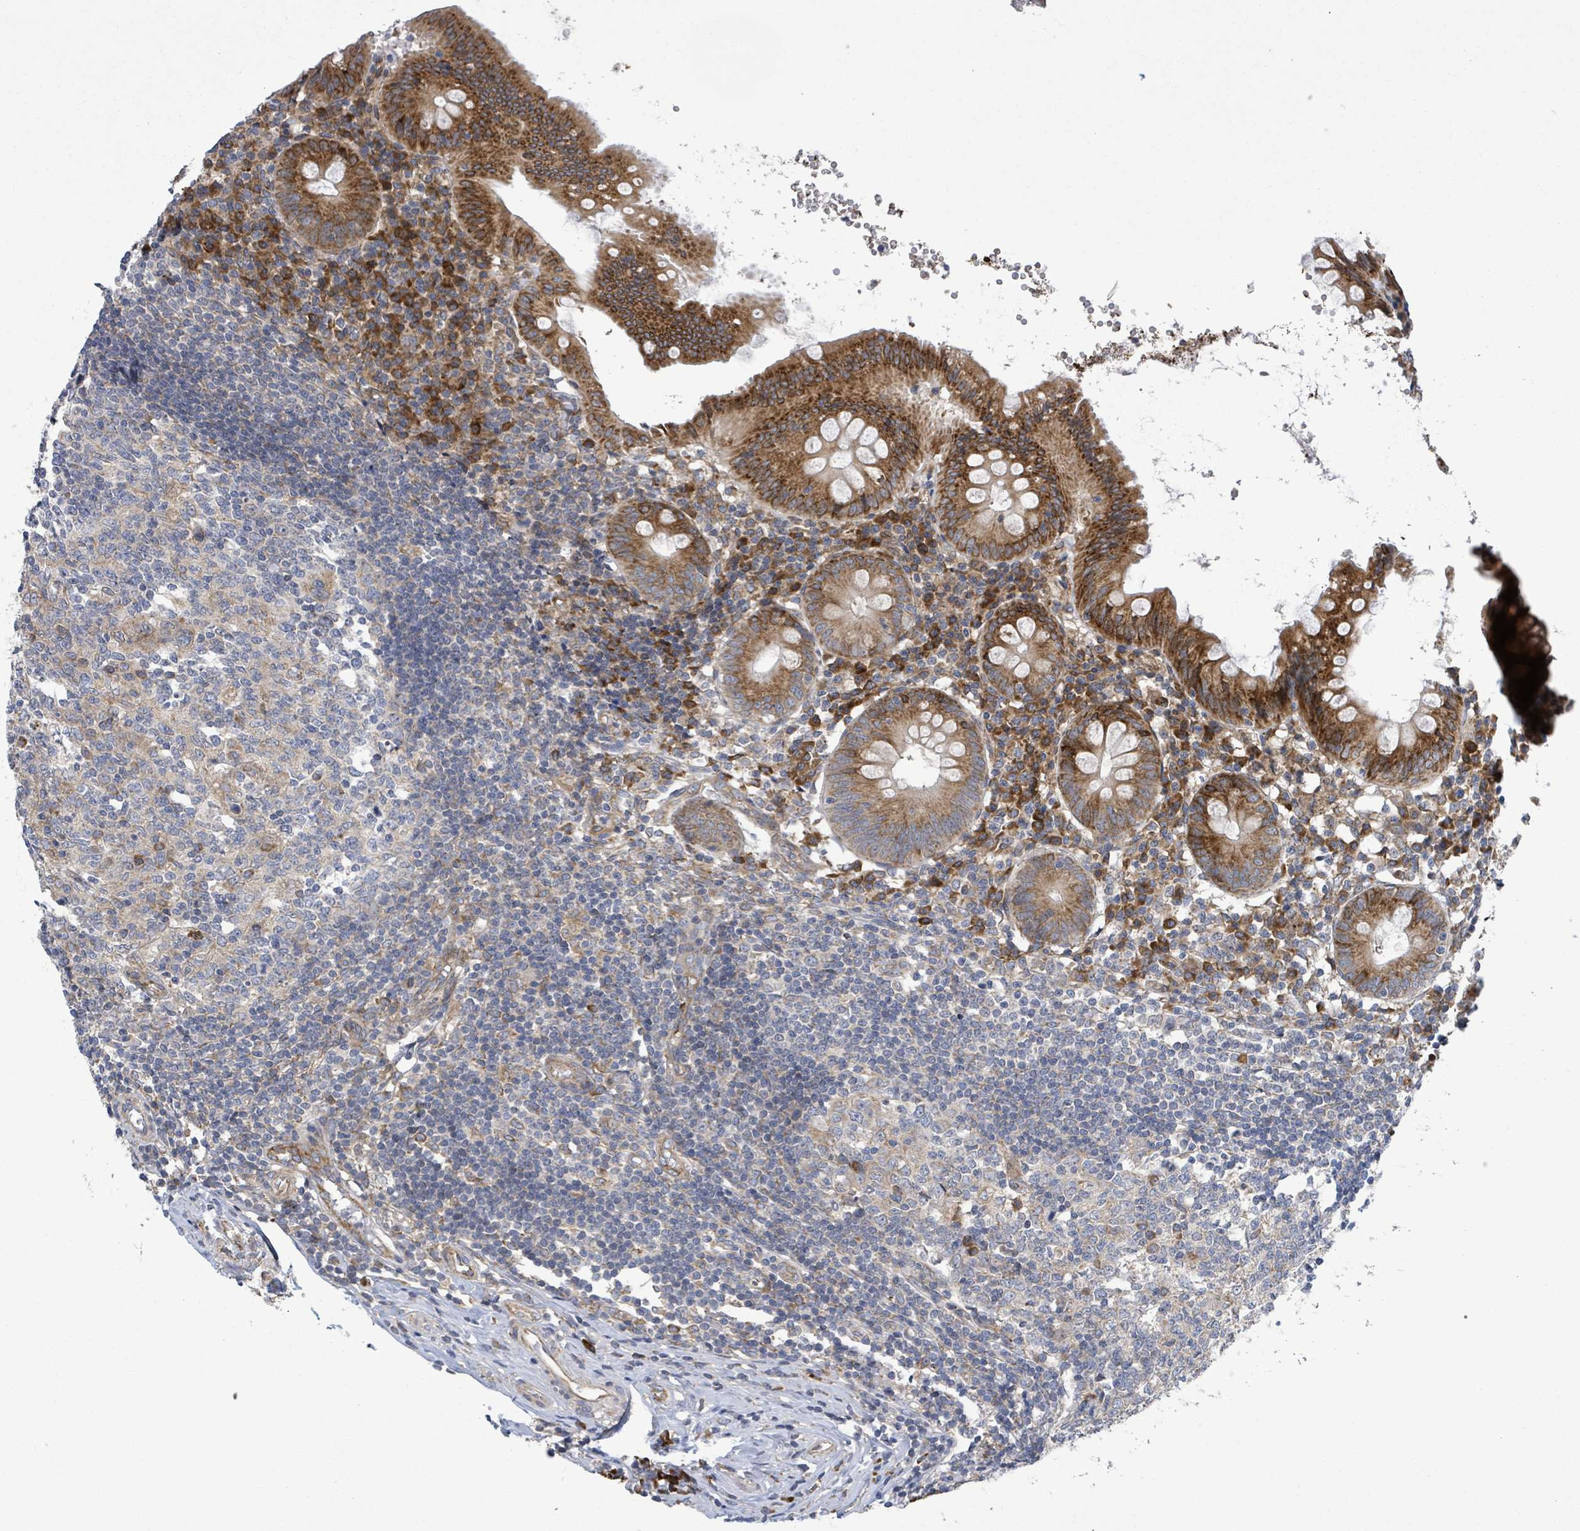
{"staining": {"intensity": "moderate", "quantity": ">75%", "location": "cytoplasmic/membranous"}, "tissue": "appendix", "cell_type": "Glandular cells", "image_type": "normal", "snomed": [{"axis": "morphology", "description": "Normal tissue, NOS"}, {"axis": "topography", "description": "Appendix"}], "caption": "Brown immunohistochemical staining in normal appendix demonstrates moderate cytoplasmic/membranous staining in approximately >75% of glandular cells.", "gene": "NOMO1", "patient": {"sex": "female", "age": 54}}